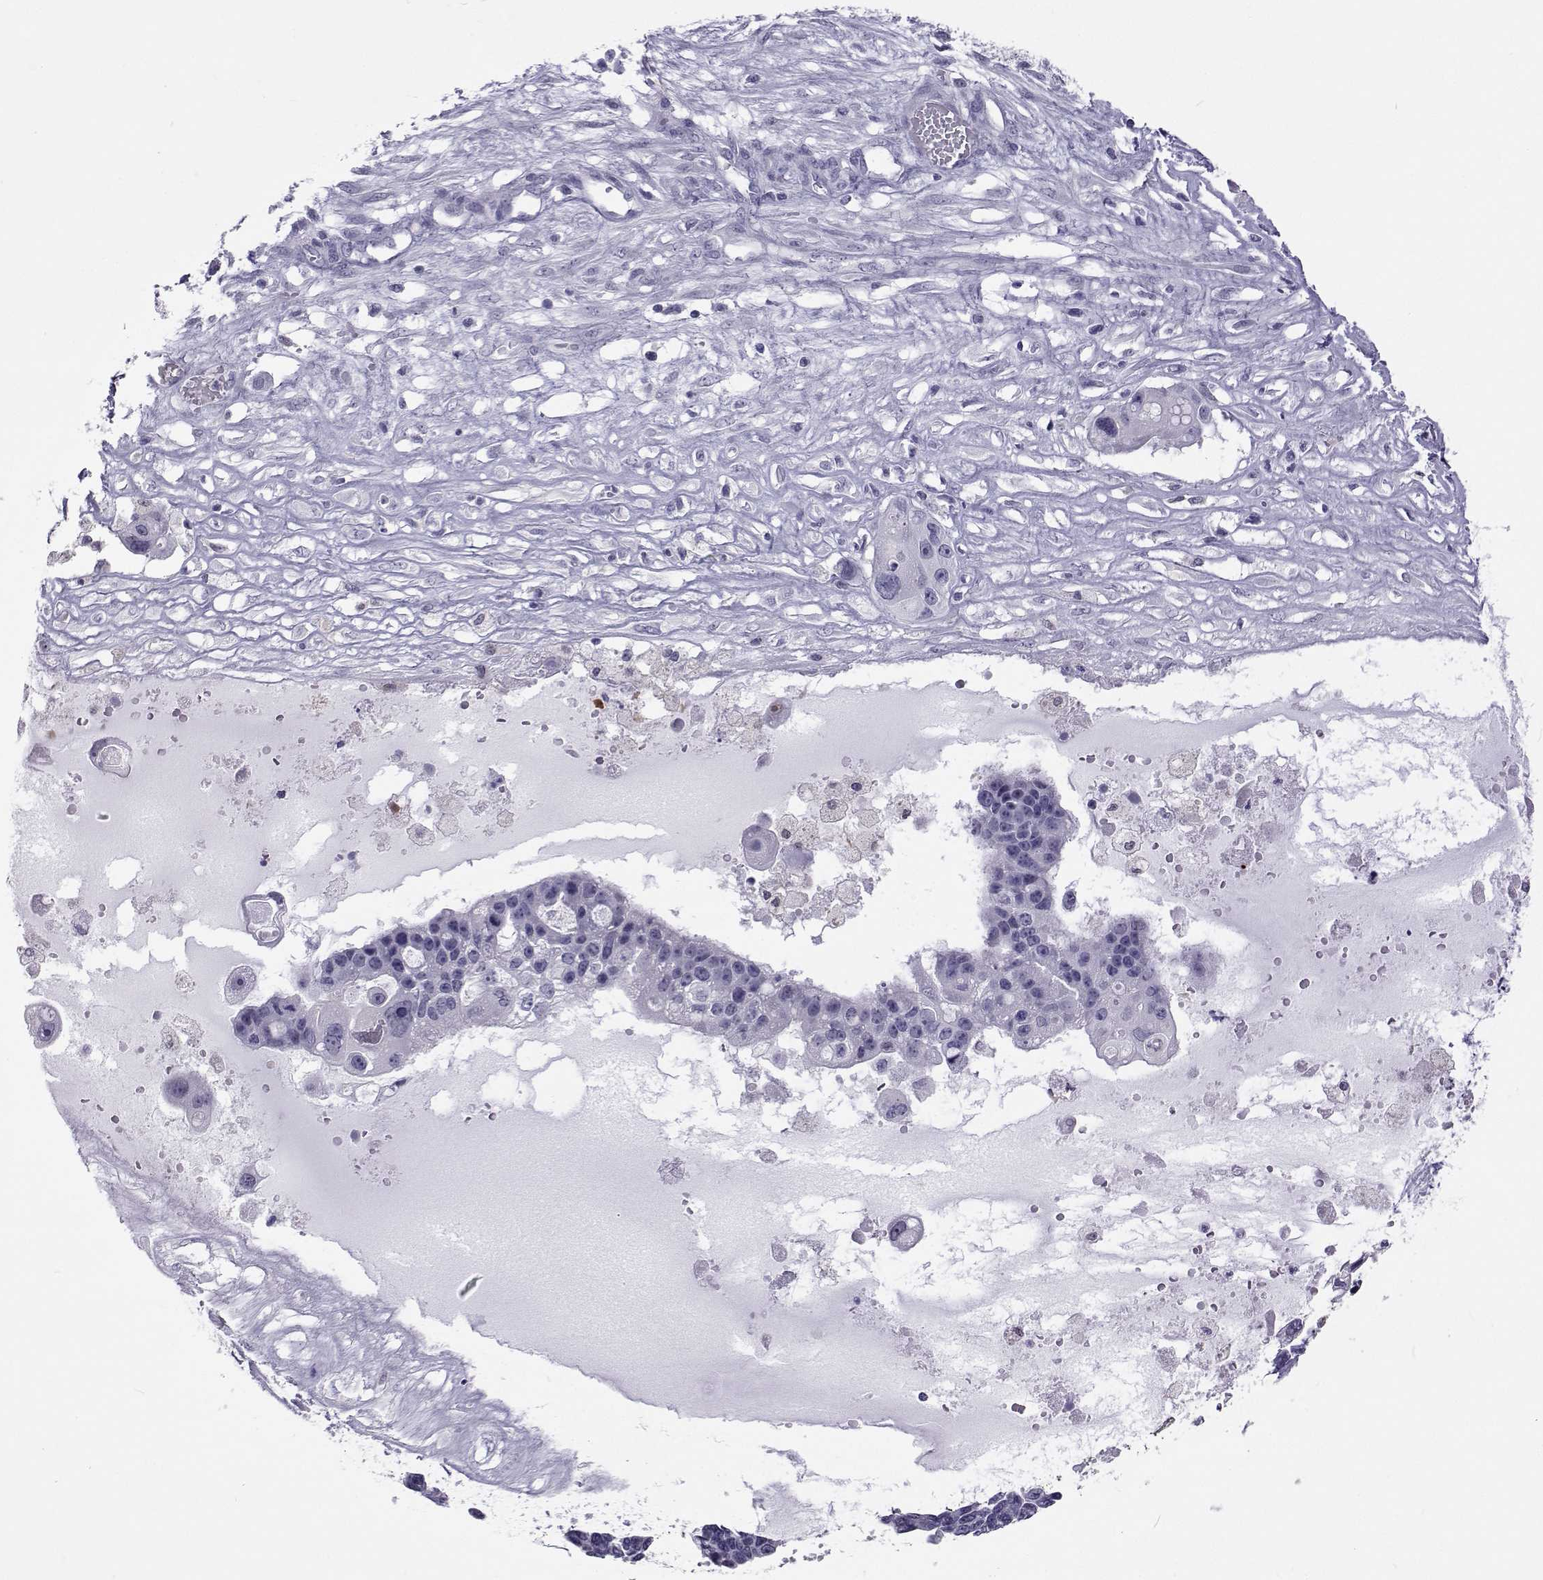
{"staining": {"intensity": "negative", "quantity": "none", "location": "none"}, "tissue": "ovarian cancer", "cell_type": "Tumor cells", "image_type": "cancer", "snomed": [{"axis": "morphology", "description": "Cystadenocarcinoma, serous, NOS"}, {"axis": "topography", "description": "Ovary"}], "caption": "Micrograph shows no significant protein staining in tumor cells of serous cystadenocarcinoma (ovarian).", "gene": "GALM", "patient": {"sex": "female", "age": 56}}